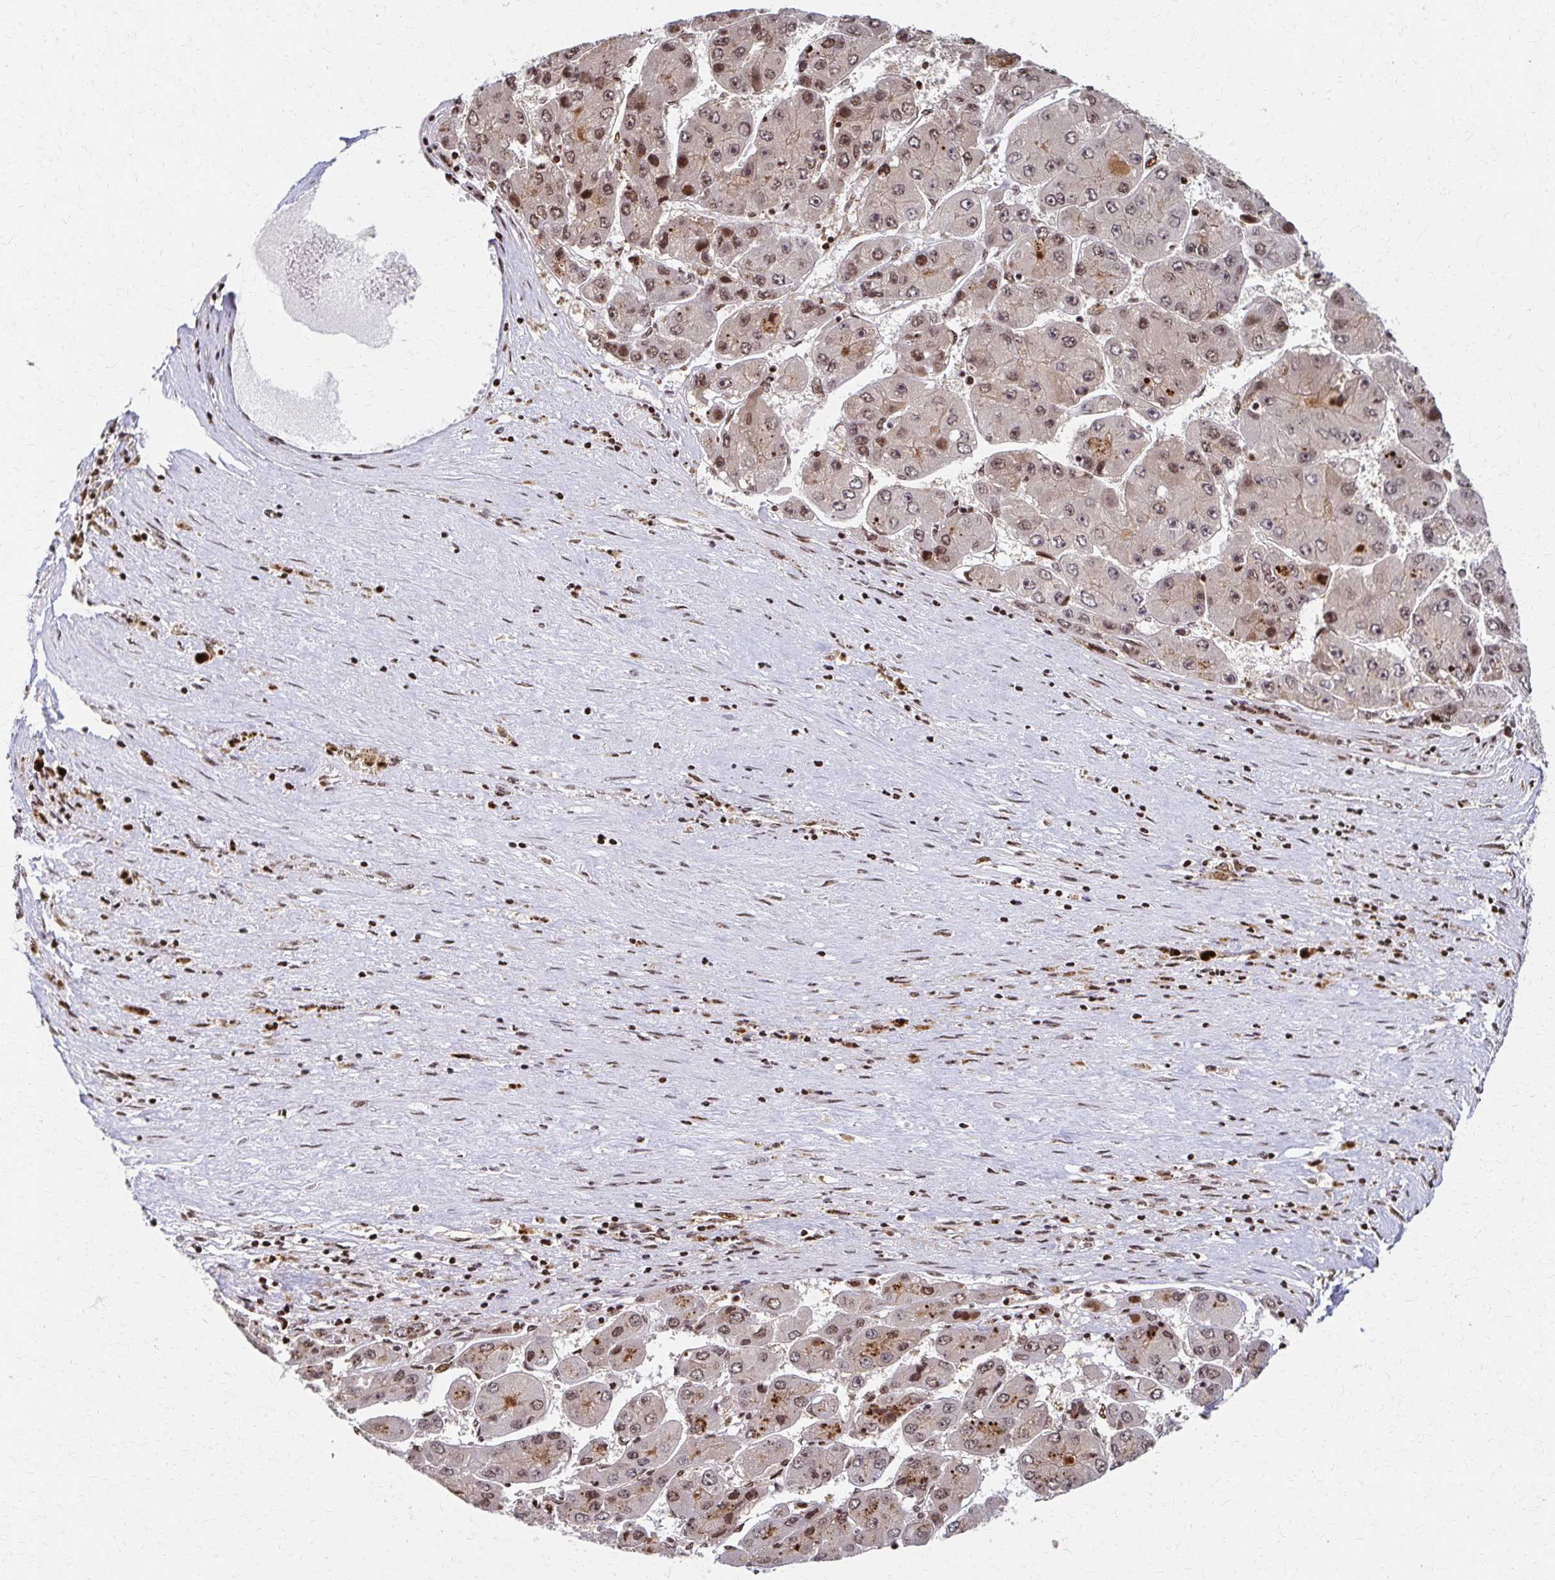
{"staining": {"intensity": "moderate", "quantity": "<25%", "location": "cytoplasmic/membranous,nuclear"}, "tissue": "liver cancer", "cell_type": "Tumor cells", "image_type": "cancer", "snomed": [{"axis": "morphology", "description": "Carcinoma, Hepatocellular, NOS"}, {"axis": "topography", "description": "Liver"}], "caption": "Liver hepatocellular carcinoma stained for a protein (brown) reveals moderate cytoplasmic/membranous and nuclear positive positivity in approximately <25% of tumor cells.", "gene": "PSMD7", "patient": {"sex": "female", "age": 61}}